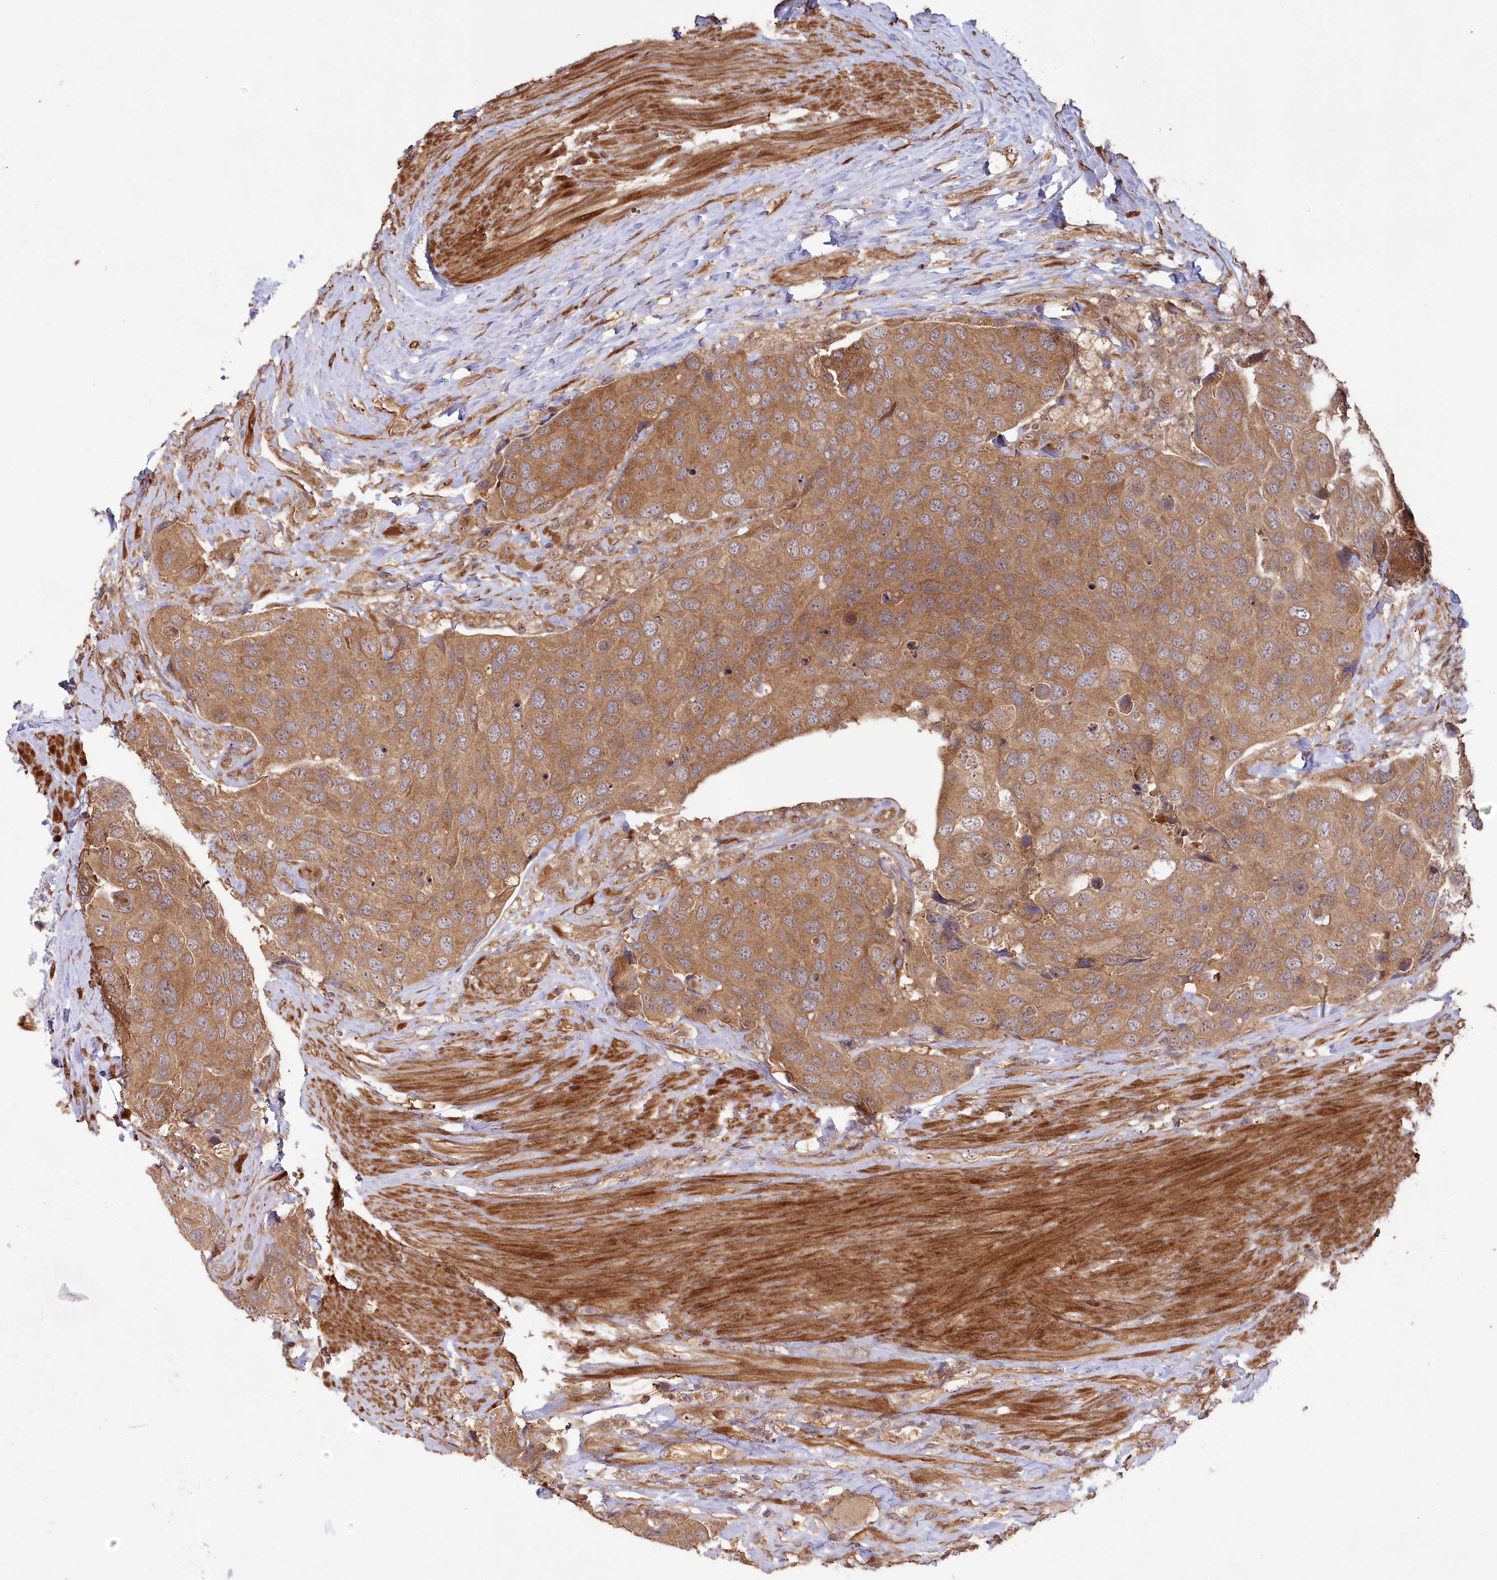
{"staining": {"intensity": "moderate", "quantity": ">75%", "location": "cytoplasmic/membranous"}, "tissue": "urothelial cancer", "cell_type": "Tumor cells", "image_type": "cancer", "snomed": [{"axis": "morphology", "description": "Urothelial carcinoma, High grade"}, {"axis": "topography", "description": "Urinary bladder"}], "caption": "Urothelial cancer tissue shows moderate cytoplasmic/membranous staining in about >75% of tumor cells, visualized by immunohistochemistry. The protein of interest is stained brown, and the nuclei are stained in blue (DAB IHC with brightfield microscopy, high magnification).", "gene": "TBCA", "patient": {"sex": "male", "age": 74}}